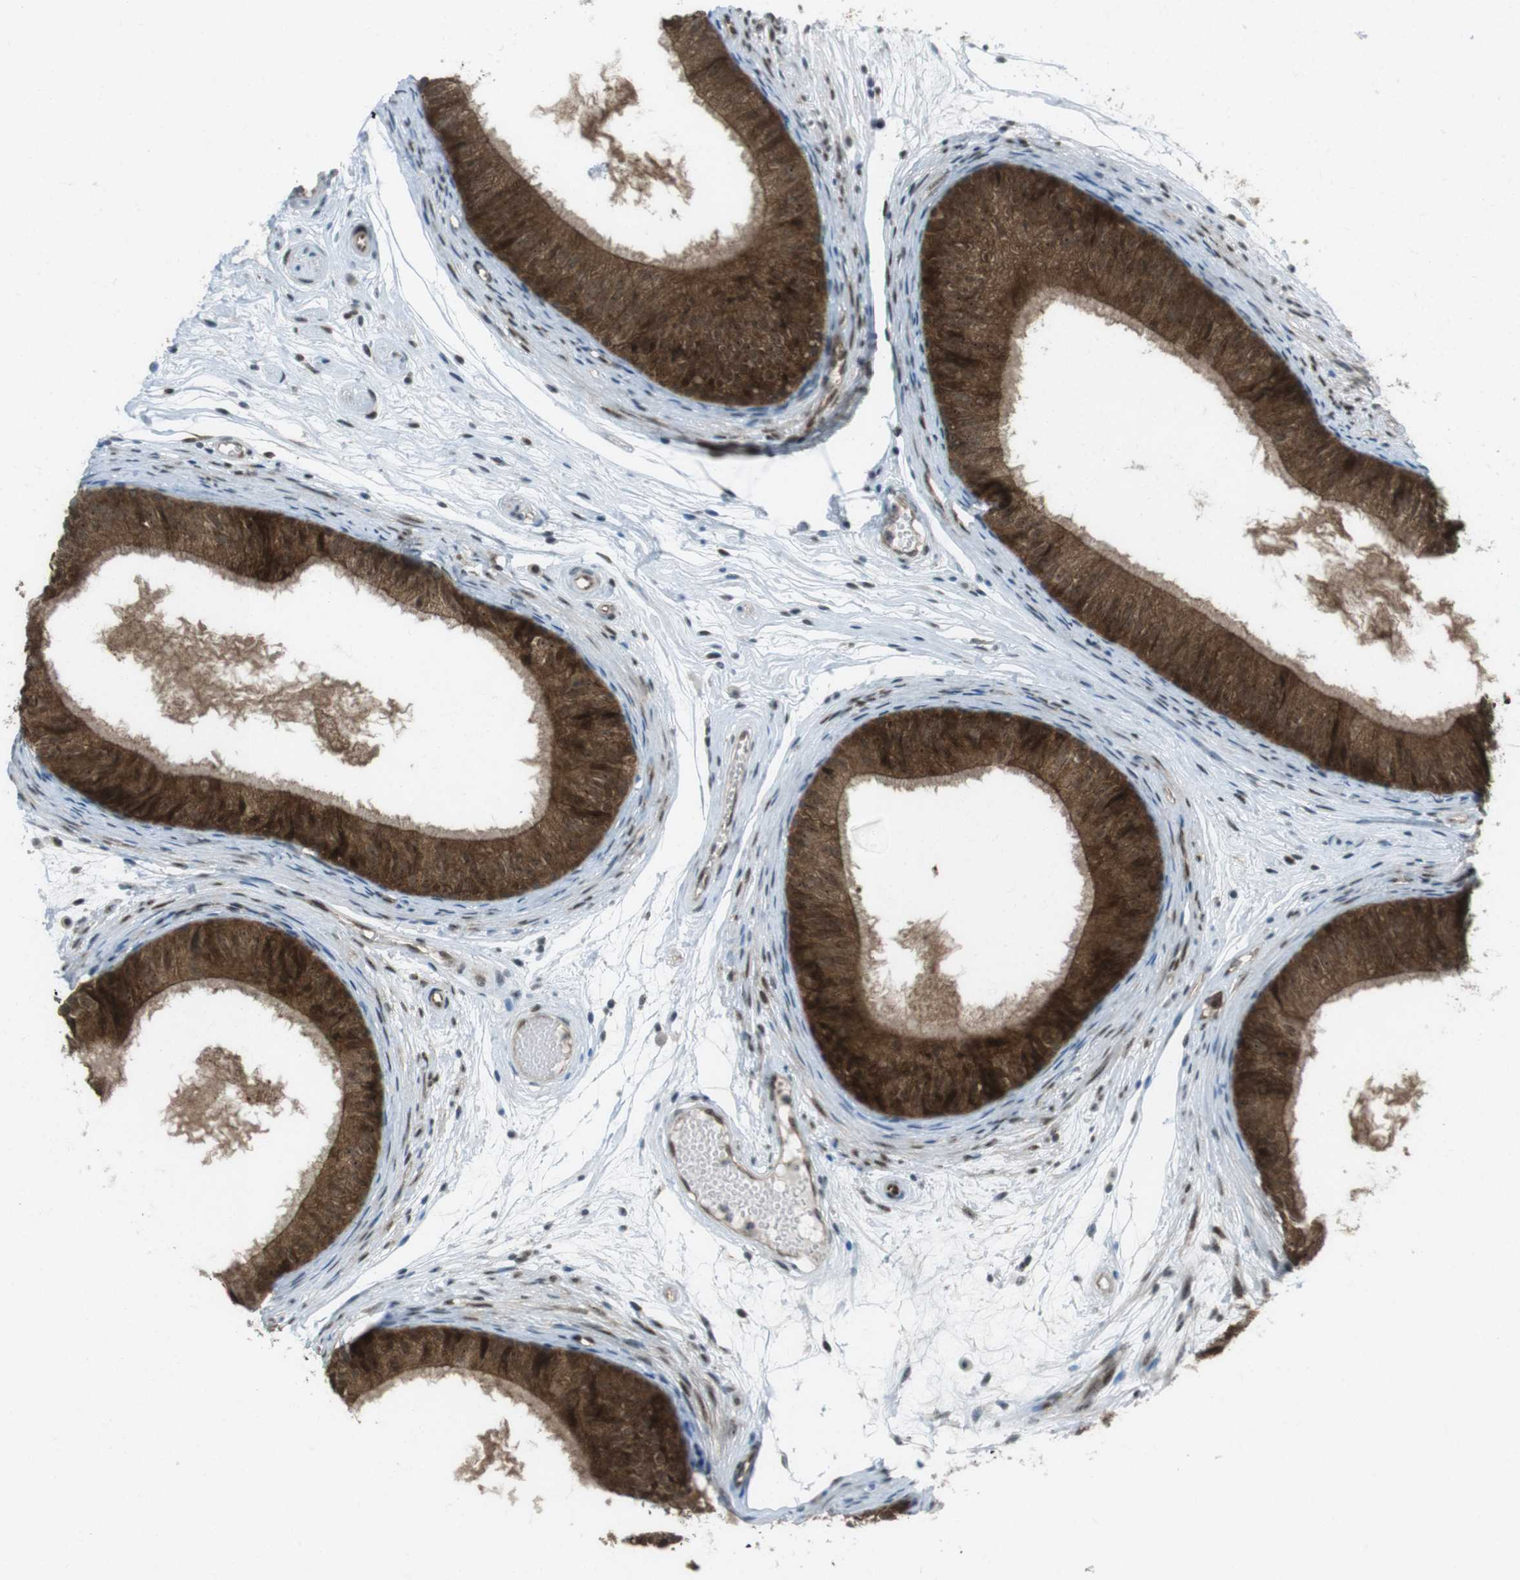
{"staining": {"intensity": "strong", "quantity": ">75%", "location": "cytoplasmic/membranous,nuclear"}, "tissue": "epididymis", "cell_type": "Glandular cells", "image_type": "normal", "snomed": [{"axis": "morphology", "description": "Normal tissue, NOS"}, {"axis": "morphology", "description": "Atrophy, NOS"}, {"axis": "topography", "description": "Testis"}, {"axis": "topography", "description": "Epididymis"}], "caption": "A high amount of strong cytoplasmic/membranous,nuclear expression is appreciated in about >75% of glandular cells in benign epididymis. (DAB (3,3'-diaminobenzidine) IHC, brown staining for protein, blue staining for nuclei).", "gene": "CSNK1D", "patient": {"sex": "male", "age": 18}}